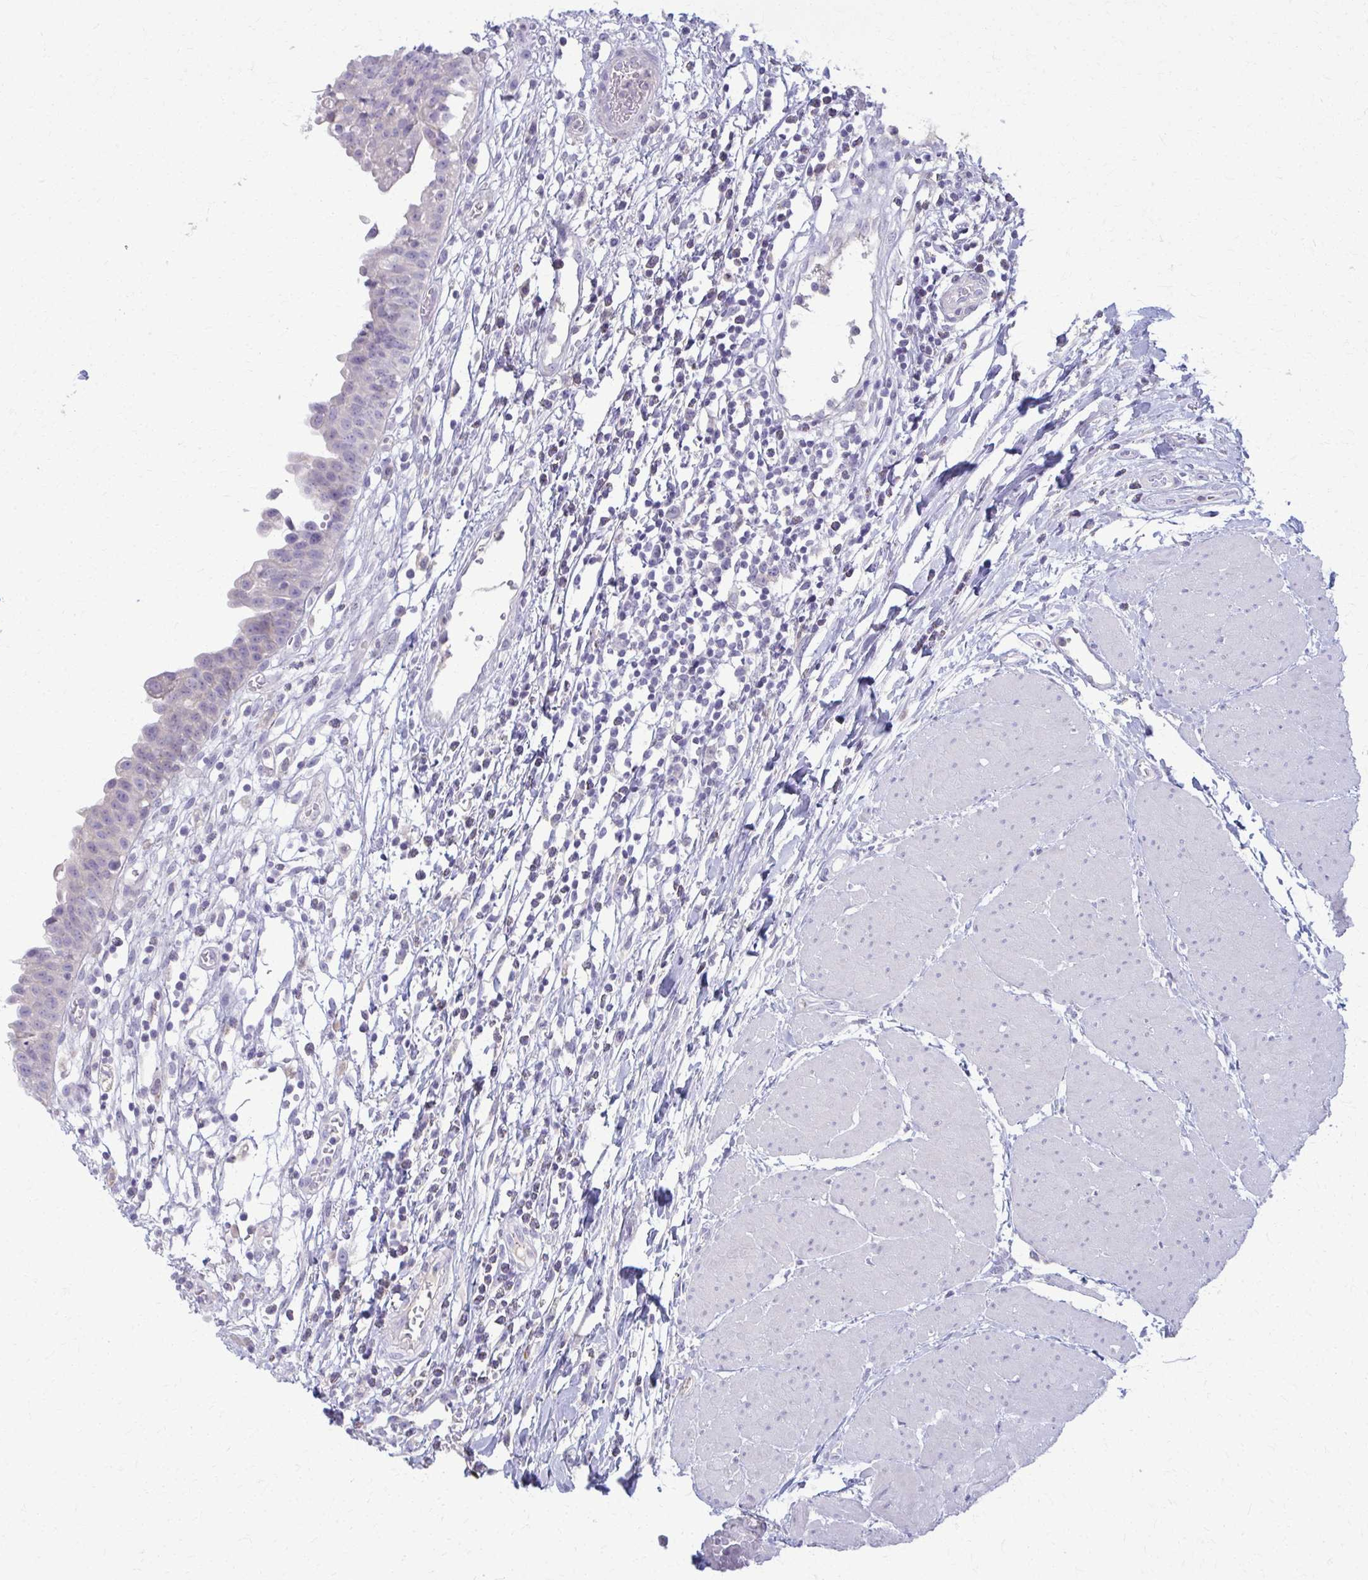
{"staining": {"intensity": "weak", "quantity": "<25%", "location": "cytoplasmic/membranous,nuclear"}, "tissue": "urinary bladder", "cell_type": "Urothelial cells", "image_type": "normal", "snomed": [{"axis": "morphology", "description": "Normal tissue, NOS"}, {"axis": "topography", "description": "Urinary bladder"}], "caption": "DAB immunohistochemical staining of benign urinary bladder displays no significant positivity in urothelial cells.", "gene": "ENSG00000275249", "patient": {"sex": "male", "age": 64}}